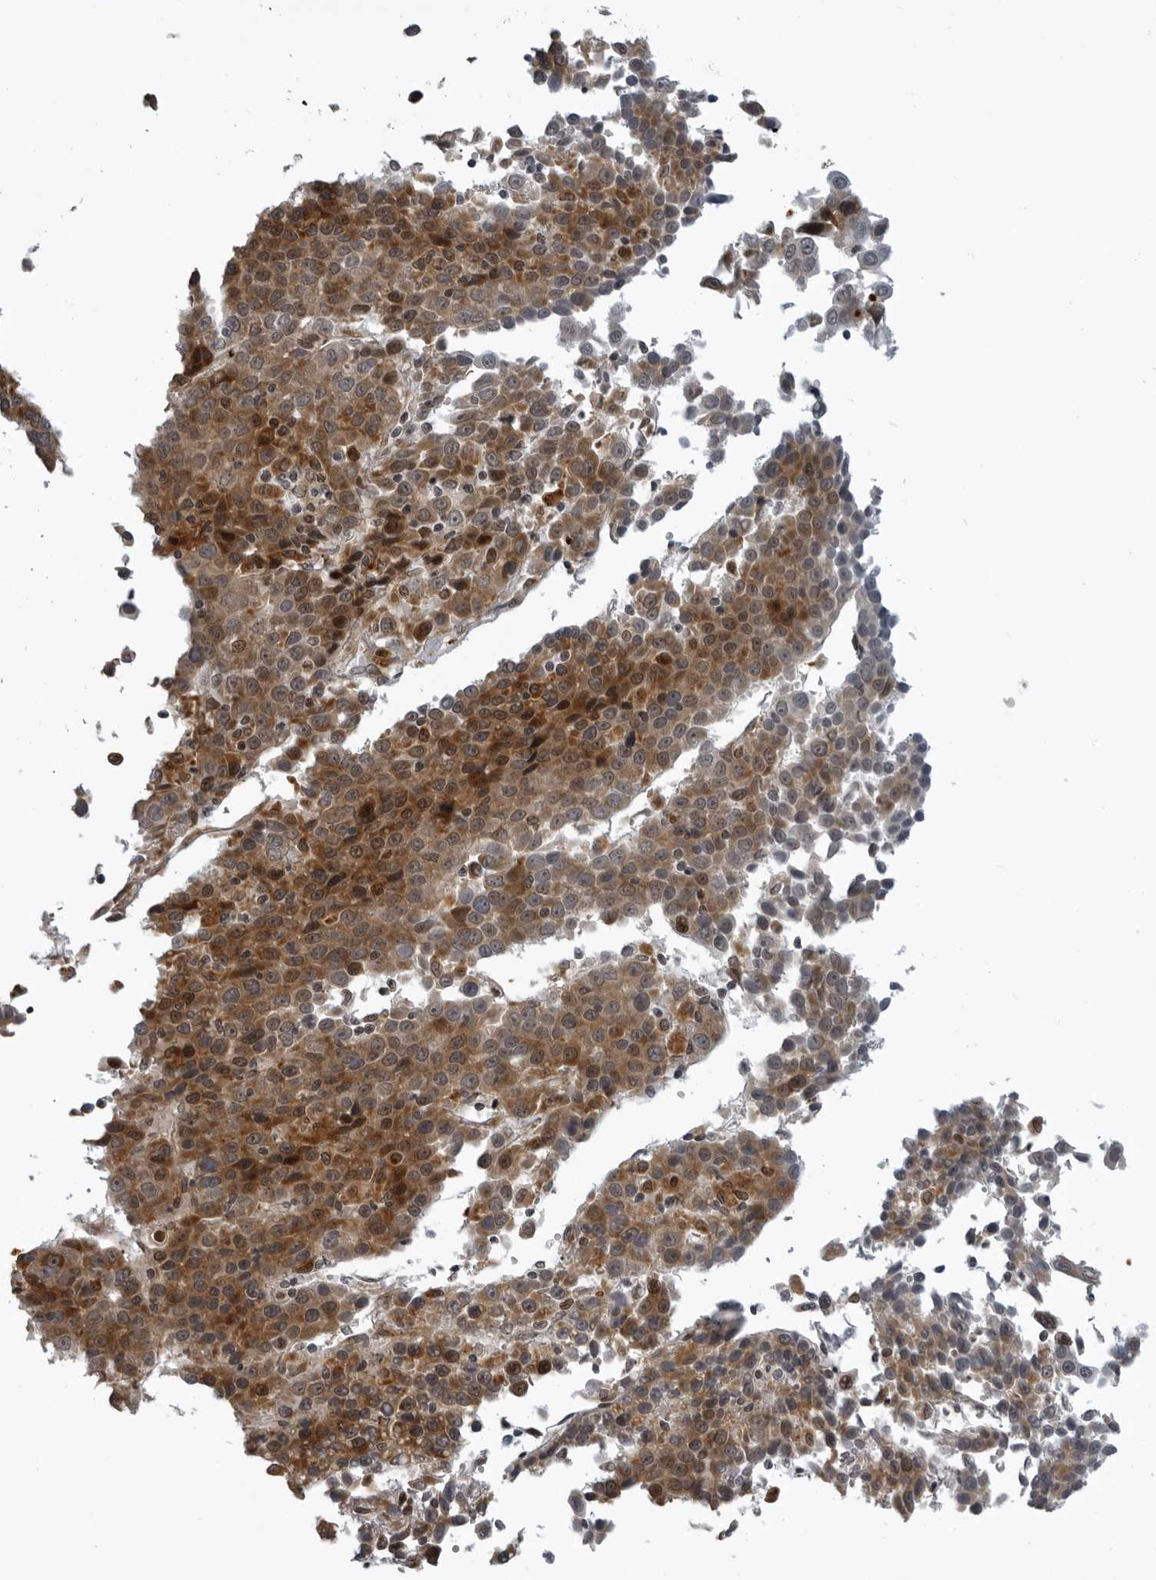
{"staining": {"intensity": "strong", "quantity": ">75%", "location": "cytoplasmic/membranous"}, "tissue": "liver cancer", "cell_type": "Tumor cells", "image_type": "cancer", "snomed": [{"axis": "morphology", "description": "Carcinoma, Hepatocellular, NOS"}, {"axis": "topography", "description": "Liver"}], "caption": "This histopathology image shows IHC staining of liver hepatocellular carcinoma, with high strong cytoplasmic/membranous expression in approximately >75% of tumor cells.", "gene": "THOP1", "patient": {"sex": "female", "age": 53}}